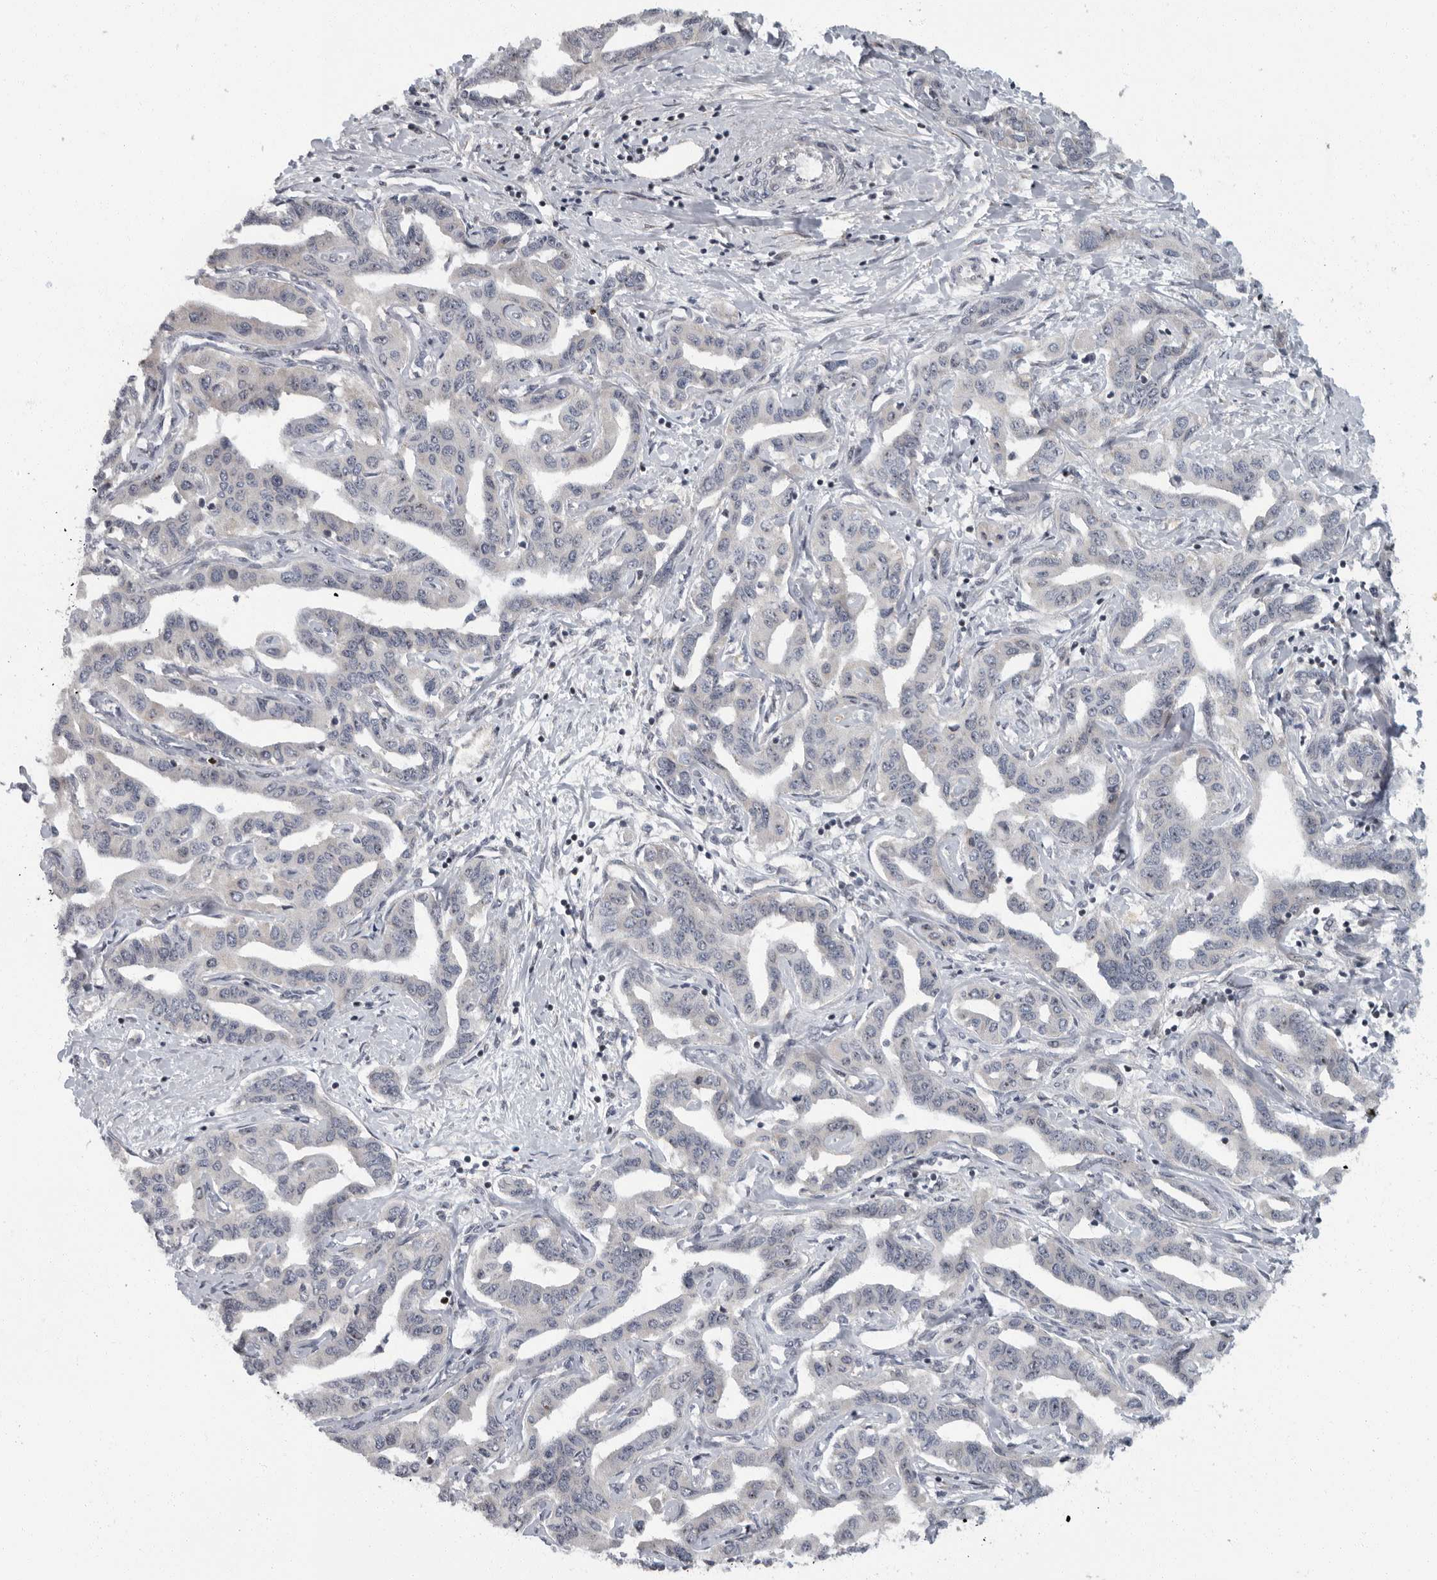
{"staining": {"intensity": "negative", "quantity": "none", "location": "none"}, "tissue": "liver cancer", "cell_type": "Tumor cells", "image_type": "cancer", "snomed": [{"axis": "morphology", "description": "Cholangiocarcinoma"}, {"axis": "topography", "description": "Liver"}], "caption": "Tumor cells show no significant protein expression in cholangiocarcinoma (liver).", "gene": "PDCD11", "patient": {"sex": "male", "age": 59}}